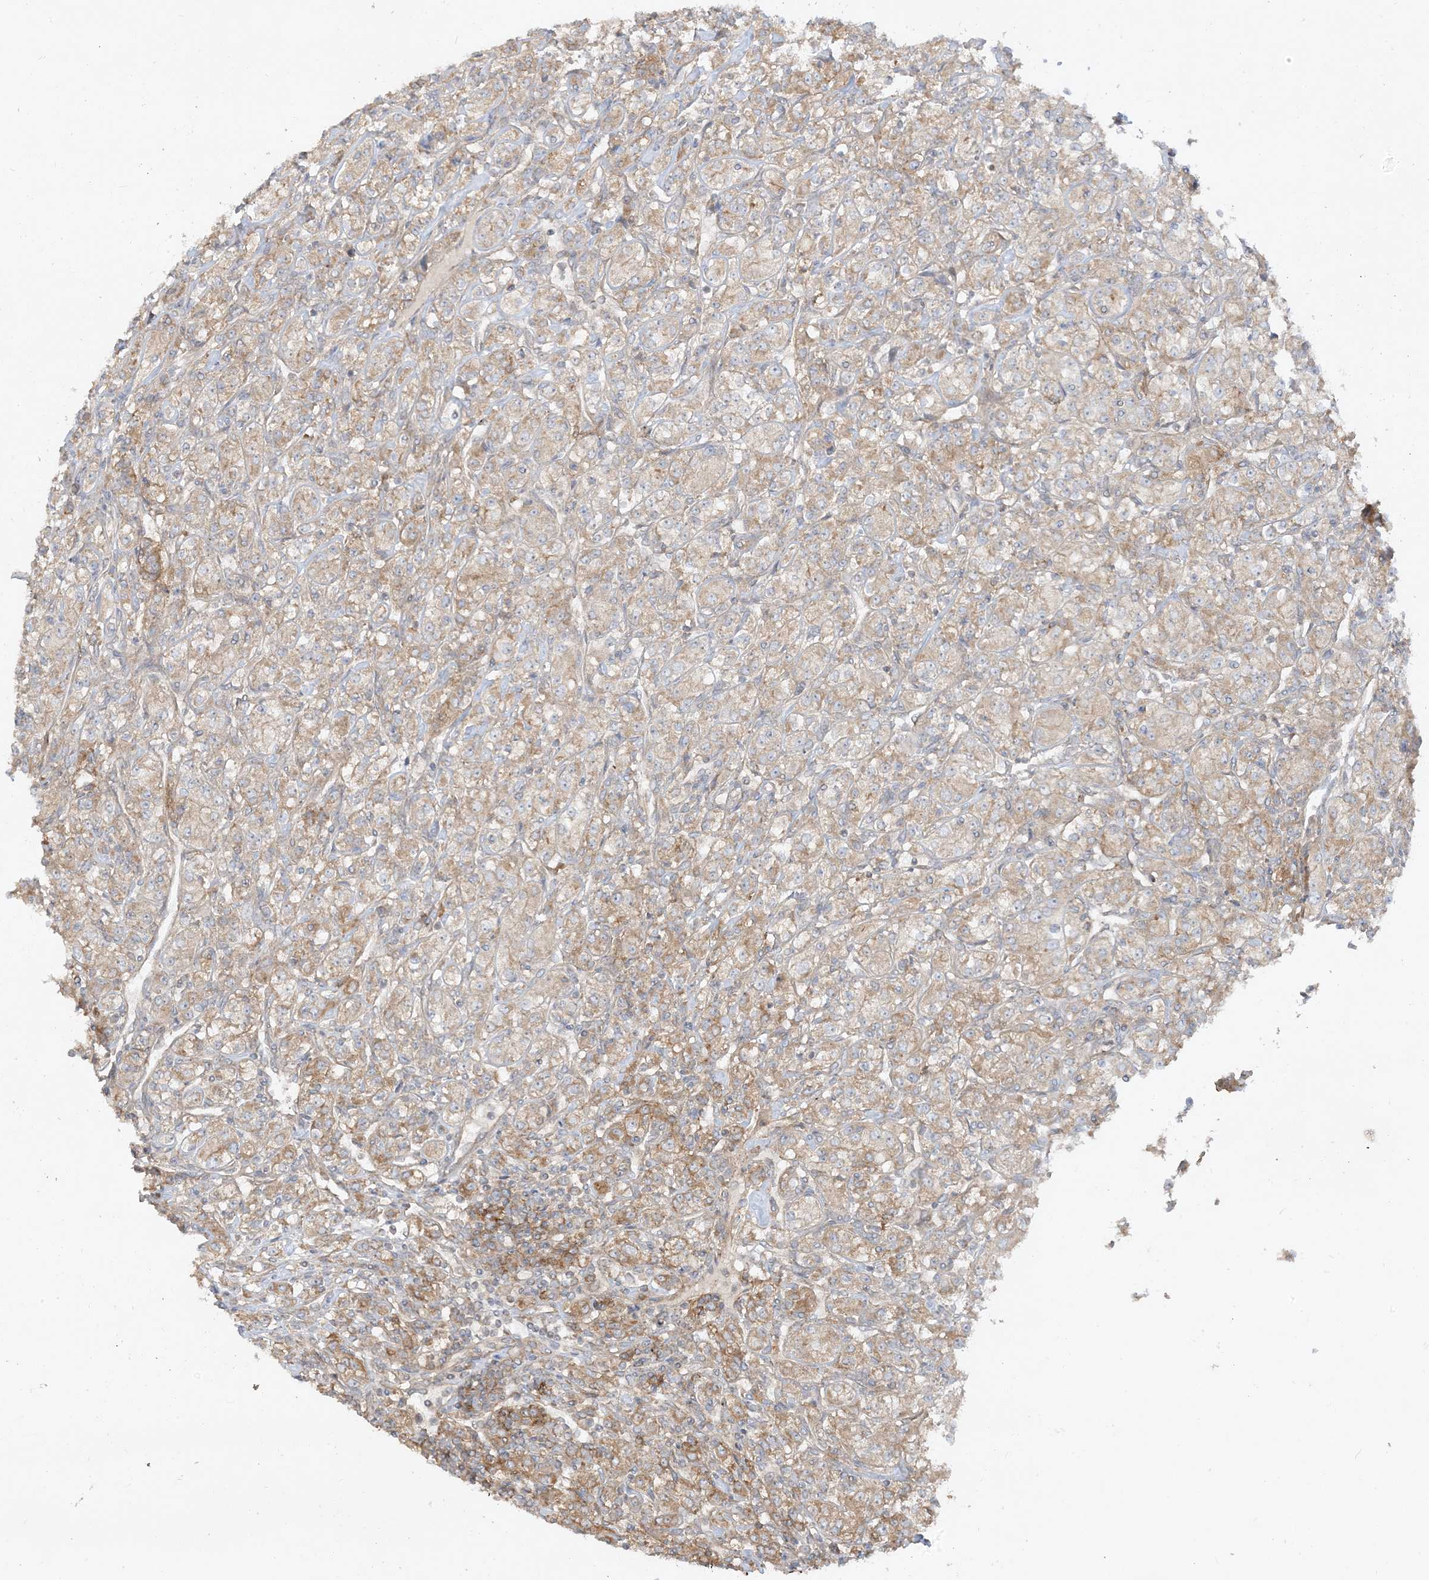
{"staining": {"intensity": "moderate", "quantity": "25%-75%", "location": "cytoplasmic/membranous"}, "tissue": "renal cancer", "cell_type": "Tumor cells", "image_type": "cancer", "snomed": [{"axis": "morphology", "description": "Adenocarcinoma, NOS"}, {"axis": "topography", "description": "Kidney"}], "caption": "Immunohistochemical staining of human renal cancer (adenocarcinoma) demonstrates moderate cytoplasmic/membranous protein expression in about 25%-75% of tumor cells.", "gene": "AARS2", "patient": {"sex": "male", "age": 77}}